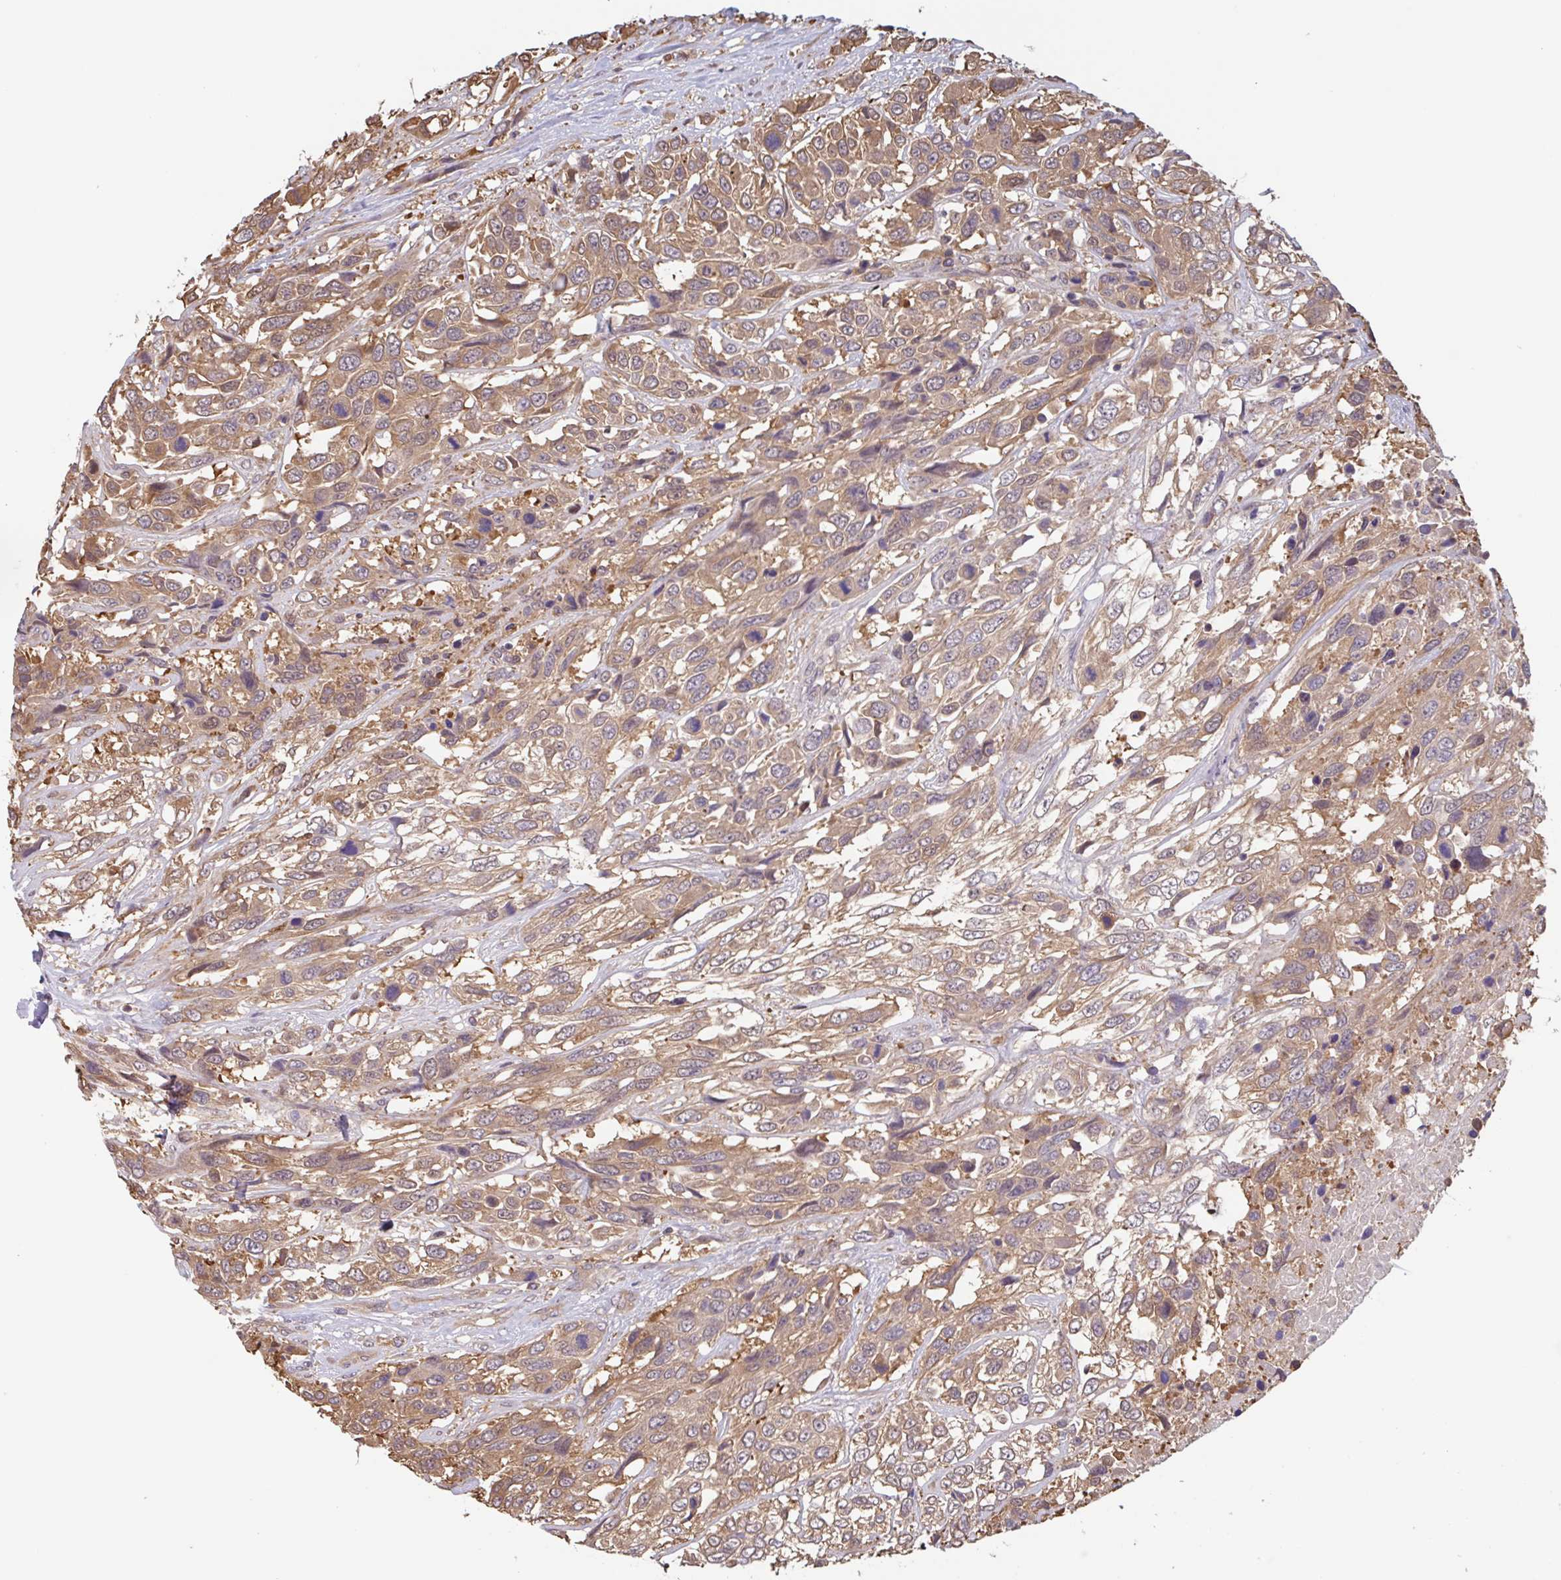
{"staining": {"intensity": "moderate", "quantity": ">75%", "location": "cytoplasmic/membranous"}, "tissue": "urothelial cancer", "cell_type": "Tumor cells", "image_type": "cancer", "snomed": [{"axis": "morphology", "description": "Urothelial carcinoma, High grade"}, {"axis": "topography", "description": "Urinary bladder"}], "caption": "Urothelial cancer stained for a protein shows moderate cytoplasmic/membranous positivity in tumor cells.", "gene": "OTOP2", "patient": {"sex": "female", "age": 70}}